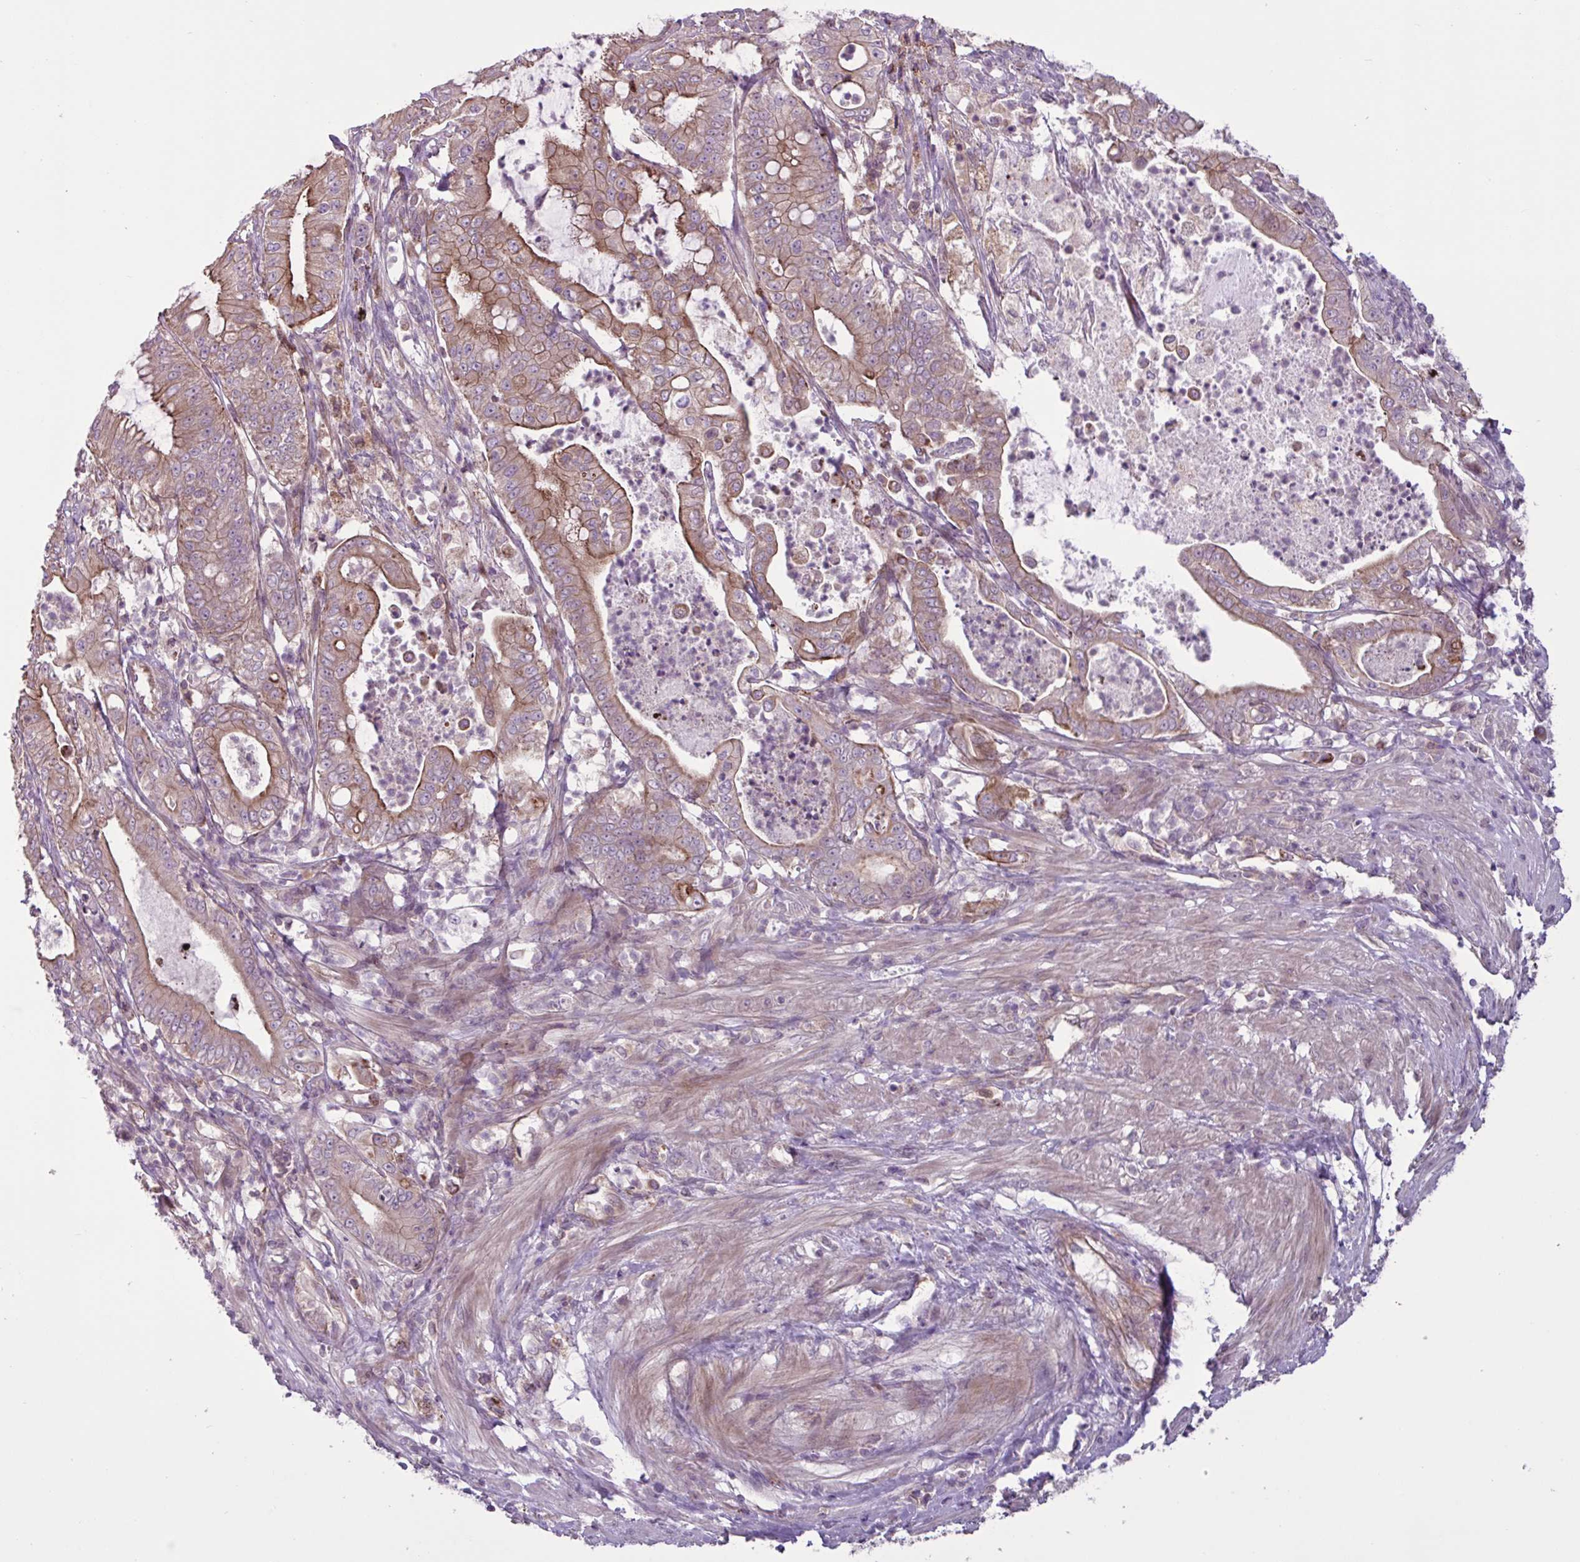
{"staining": {"intensity": "moderate", "quantity": ">75%", "location": "cytoplasmic/membranous"}, "tissue": "pancreatic cancer", "cell_type": "Tumor cells", "image_type": "cancer", "snomed": [{"axis": "morphology", "description": "Adenocarcinoma, NOS"}, {"axis": "topography", "description": "Pancreas"}], "caption": "Protein expression analysis of human adenocarcinoma (pancreatic) reveals moderate cytoplasmic/membranous staining in approximately >75% of tumor cells.", "gene": "GLTP", "patient": {"sex": "male", "age": 71}}